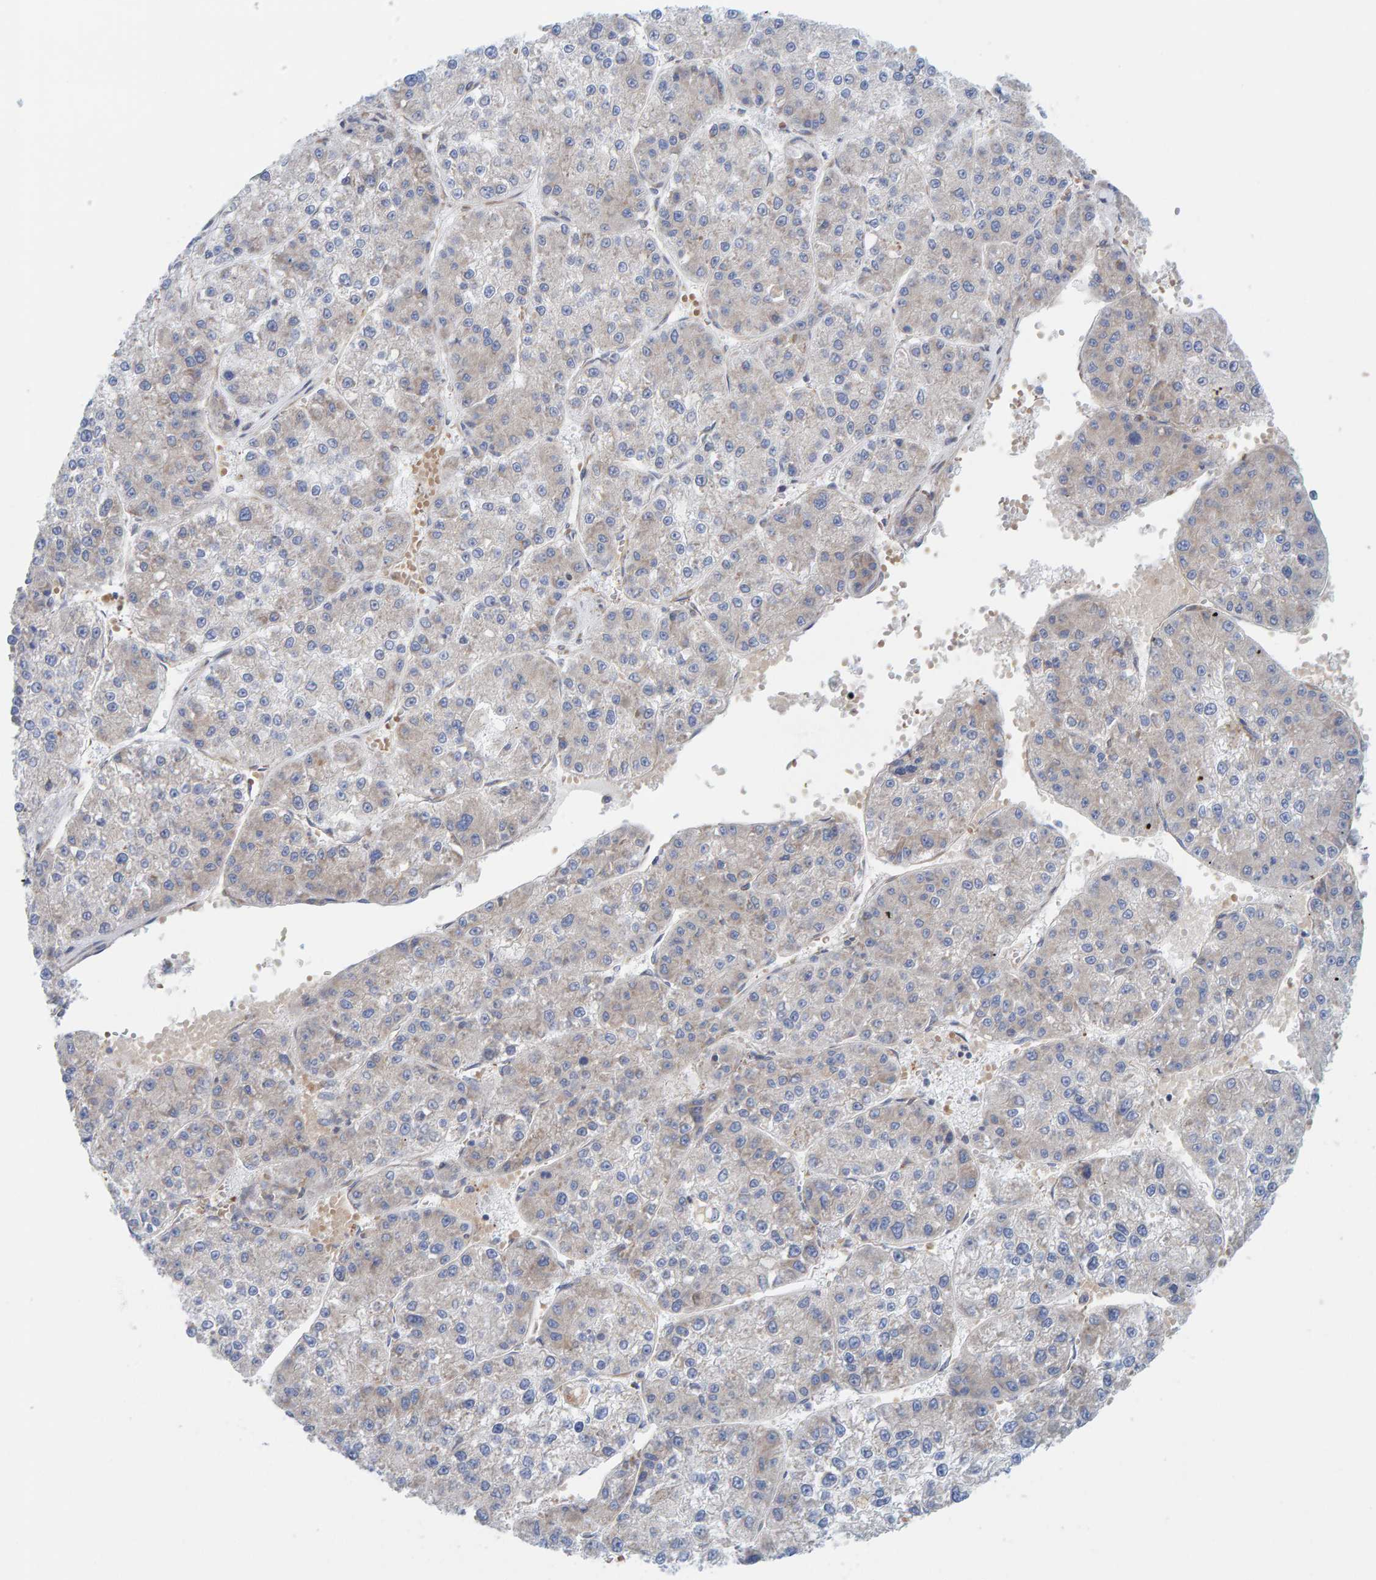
{"staining": {"intensity": "negative", "quantity": "none", "location": "none"}, "tissue": "liver cancer", "cell_type": "Tumor cells", "image_type": "cancer", "snomed": [{"axis": "morphology", "description": "Carcinoma, Hepatocellular, NOS"}, {"axis": "topography", "description": "Liver"}], "caption": "Human liver cancer stained for a protein using immunohistochemistry demonstrates no expression in tumor cells.", "gene": "CDK5RAP3", "patient": {"sex": "female", "age": 73}}